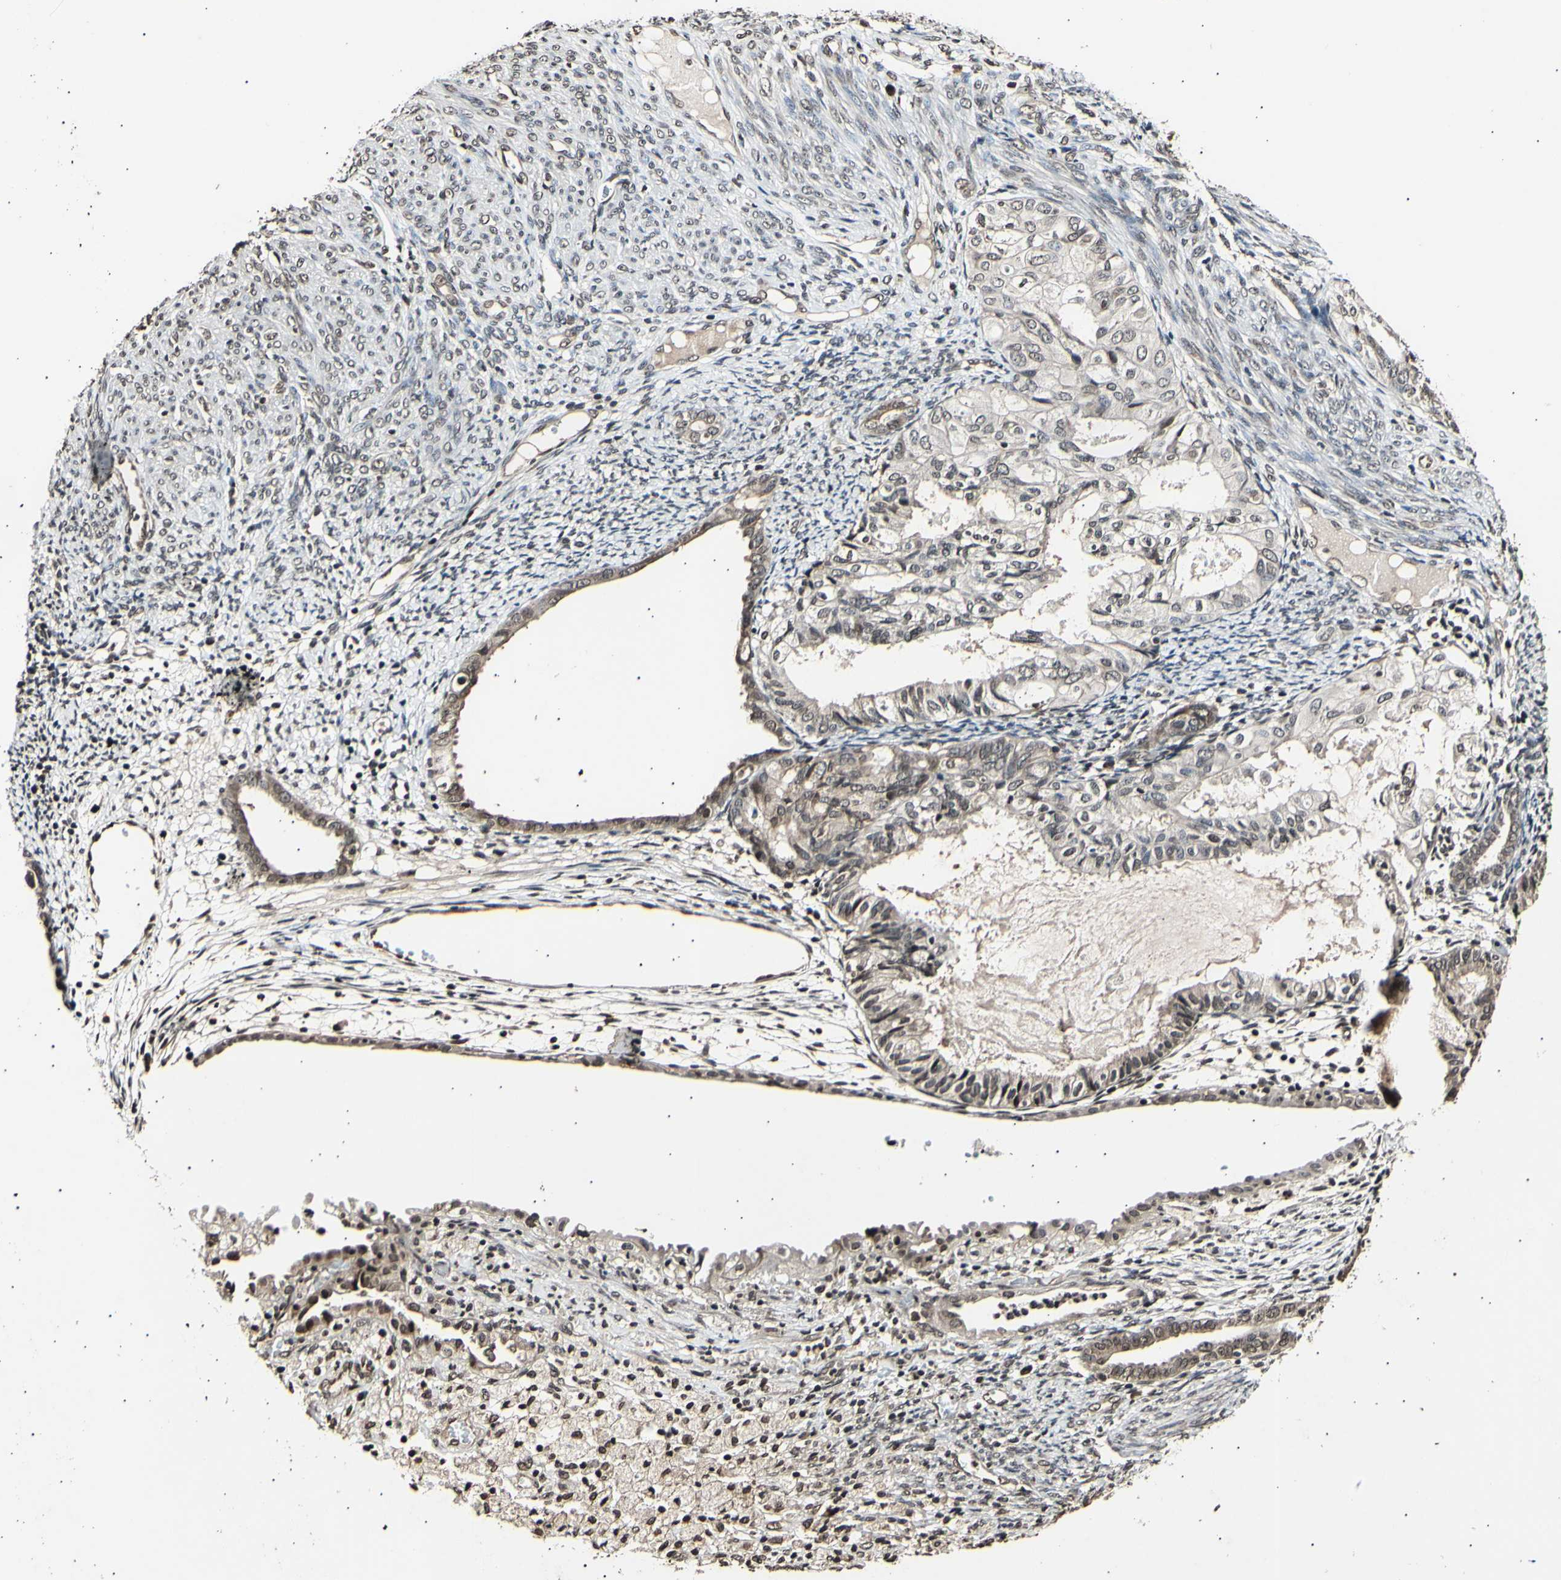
{"staining": {"intensity": "weak", "quantity": ">75%", "location": "cytoplasmic/membranous,nuclear"}, "tissue": "cervical cancer", "cell_type": "Tumor cells", "image_type": "cancer", "snomed": [{"axis": "morphology", "description": "Normal tissue, NOS"}, {"axis": "morphology", "description": "Adenocarcinoma, NOS"}, {"axis": "topography", "description": "Cervix"}, {"axis": "topography", "description": "Endometrium"}], "caption": "Protein expression analysis of human cervical cancer reveals weak cytoplasmic/membranous and nuclear expression in approximately >75% of tumor cells.", "gene": "ANAPC7", "patient": {"sex": "female", "age": 86}}